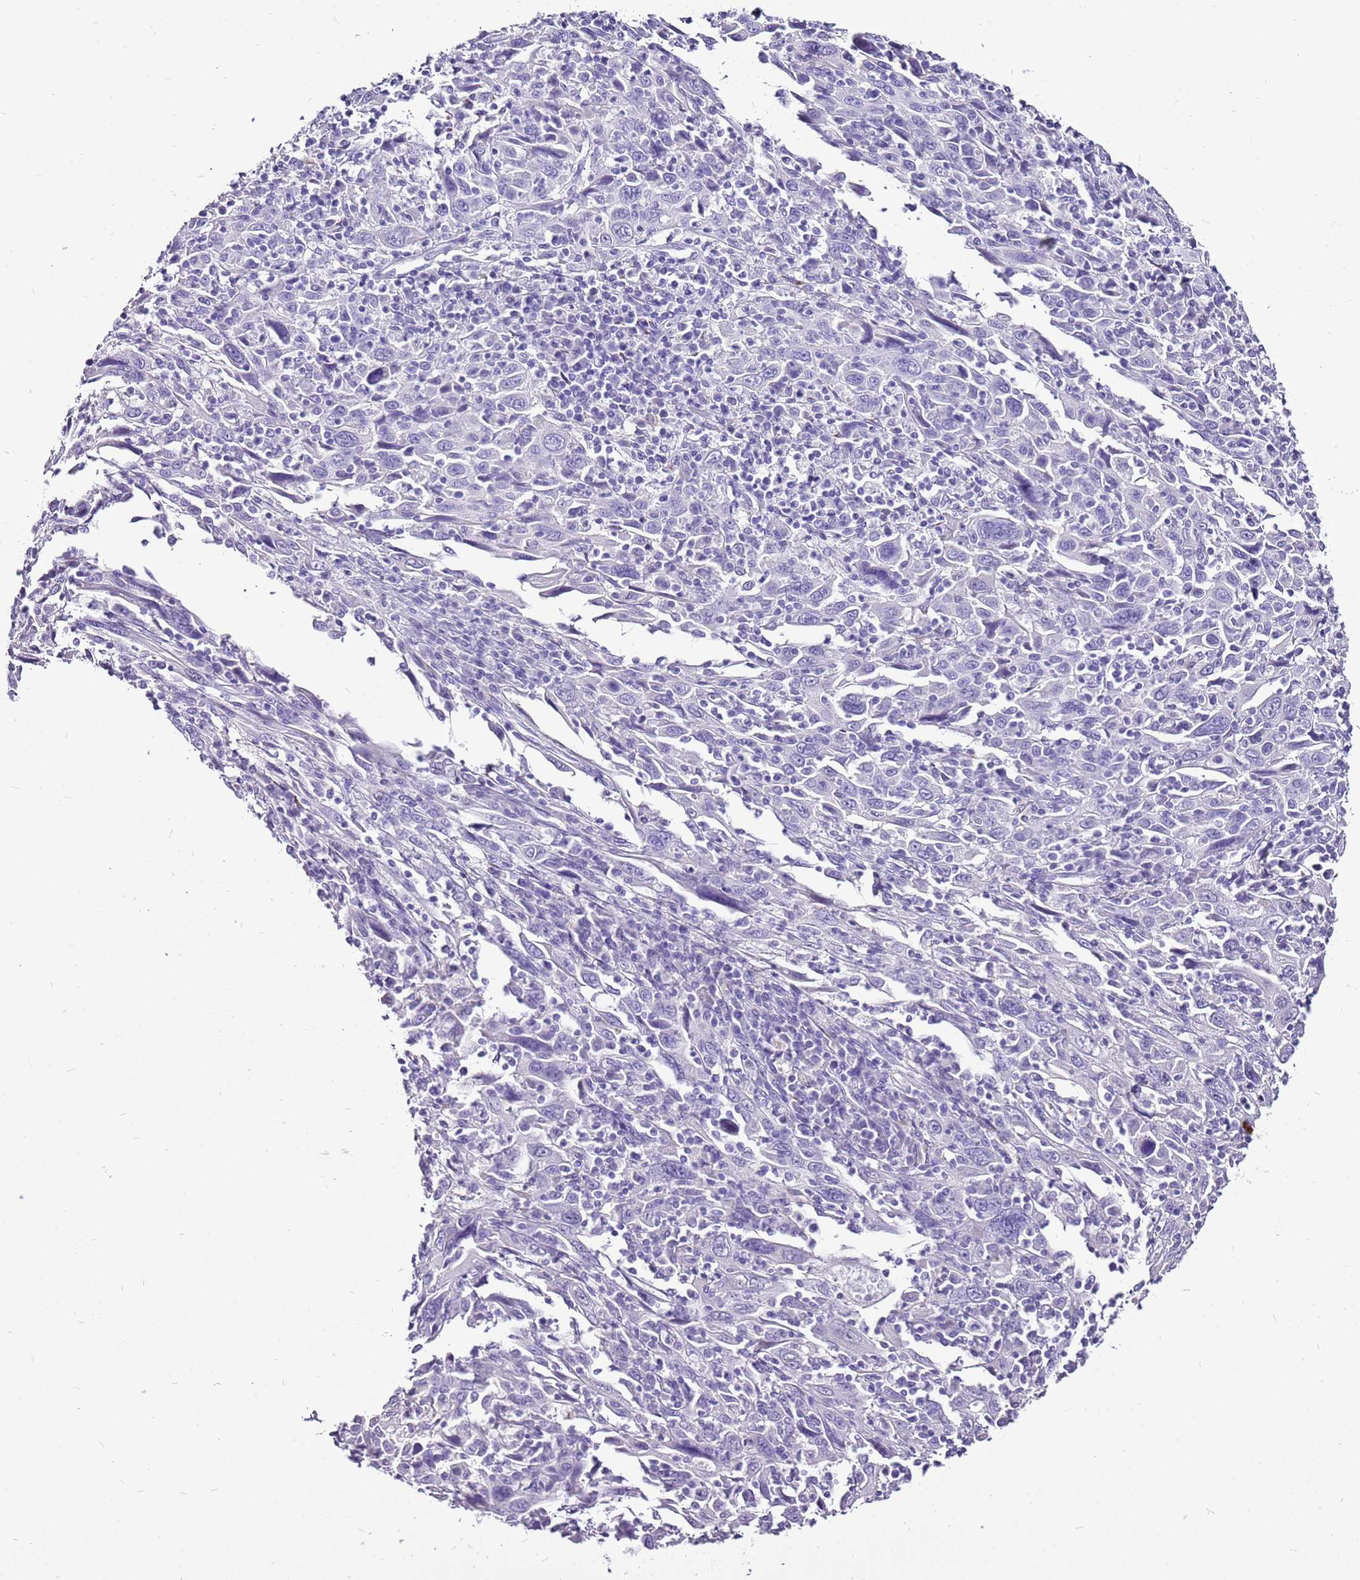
{"staining": {"intensity": "negative", "quantity": "none", "location": "none"}, "tissue": "cervical cancer", "cell_type": "Tumor cells", "image_type": "cancer", "snomed": [{"axis": "morphology", "description": "Squamous cell carcinoma, NOS"}, {"axis": "topography", "description": "Cervix"}], "caption": "A high-resolution micrograph shows immunohistochemistry (IHC) staining of cervical squamous cell carcinoma, which exhibits no significant positivity in tumor cells.", "gene": "ACSS3", "patient": {"sex": "female", "age": 46}}